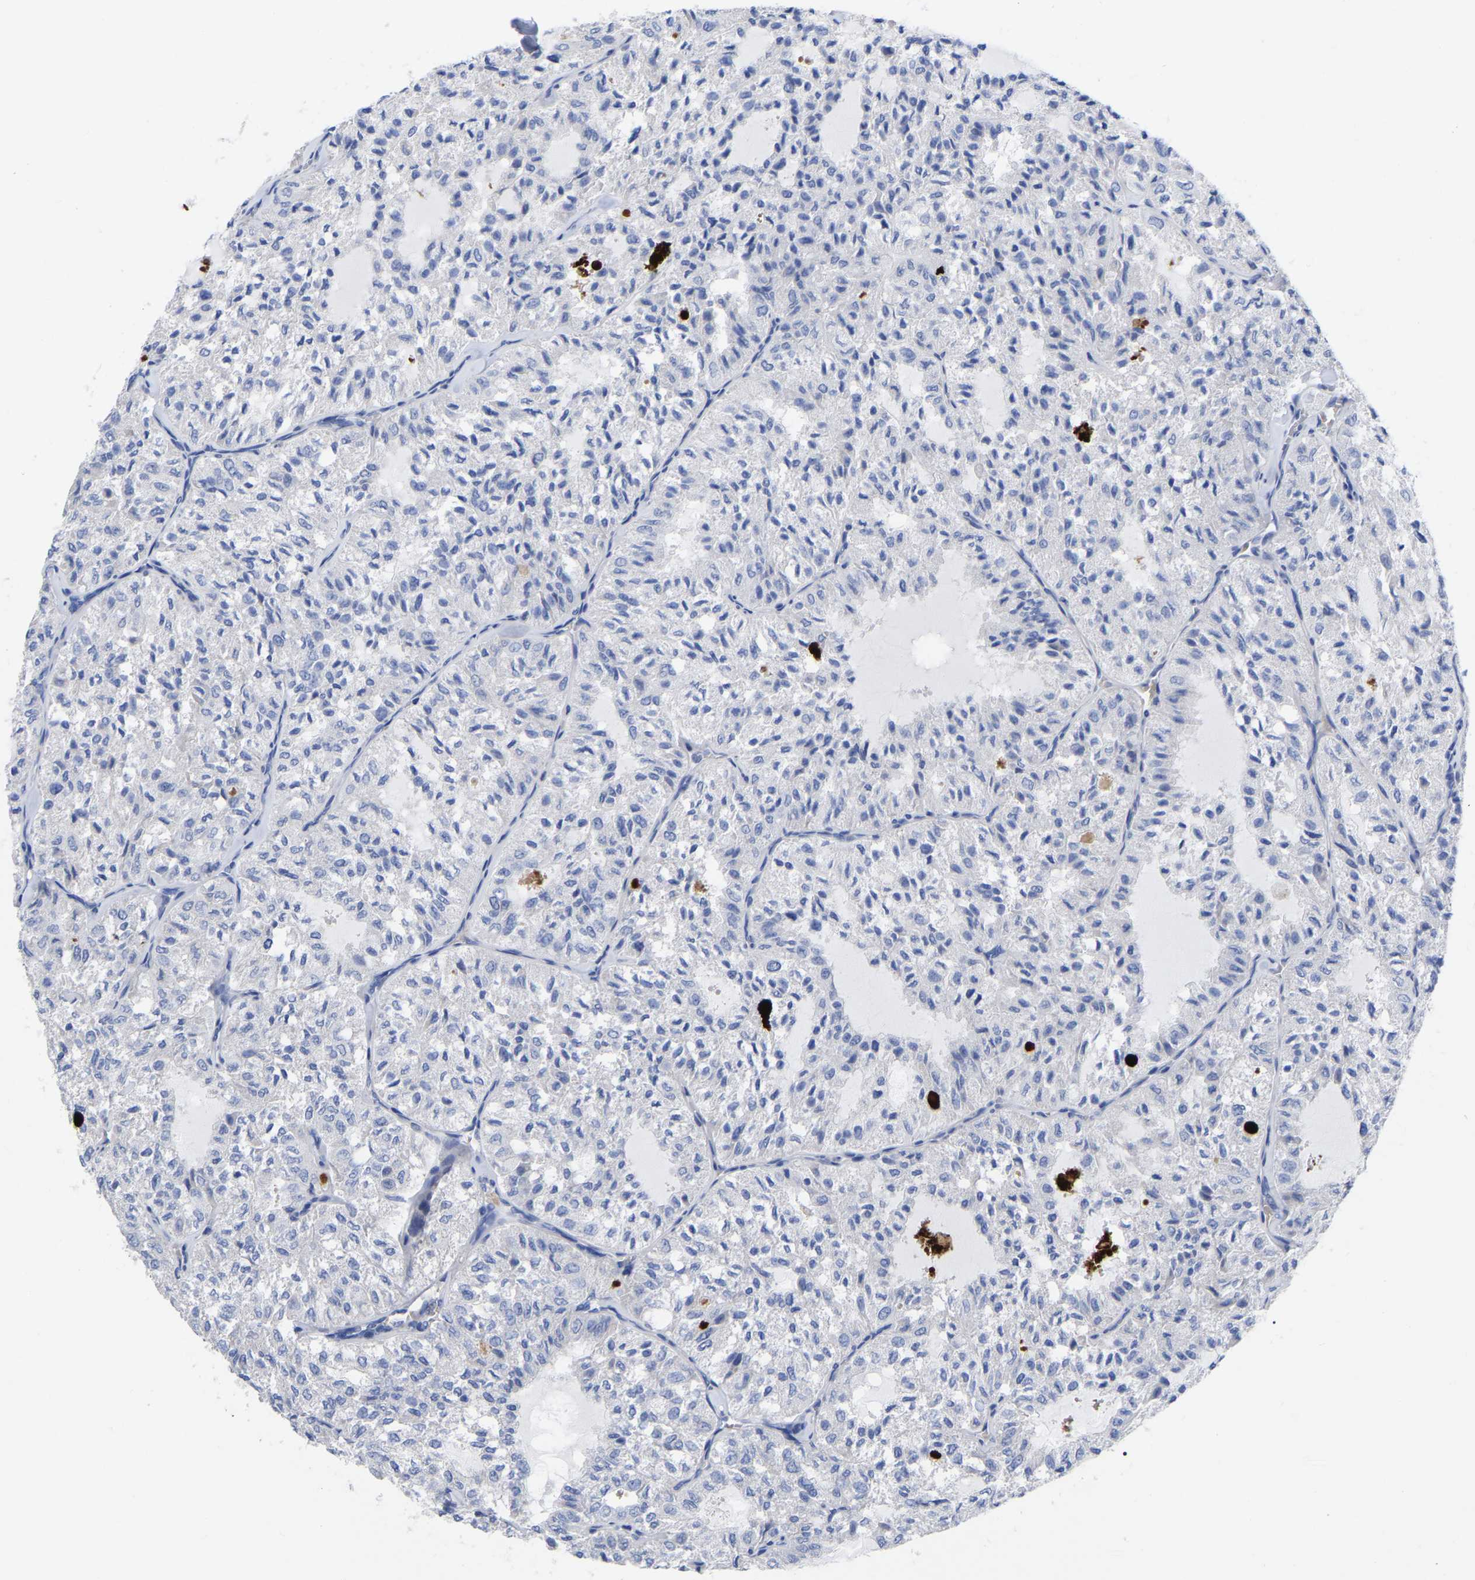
{"staining": {"intensity": "negative", "quantity": "none", "location": "none"}, "tissue": "thyroid cancer", "cell_type": "Tumor cells", "image_type": "cancer", "snomed": [{"axis": "morphology", "description": "Follicular adenoma carcinoma, NOS"}, {"axis": "topography", "description": "Thyroid gland"}], "caption": "This photomicrograph is of thyroid cancer (follicular adenoma carcinoma) stained with immunohistochemistry (IHC) to label a protein in brown with the nuclei are counter-stained blue. There is no expression in tumor cells.", "gene": "GDF3", "patient": {"sex": "male", "age": 75}}